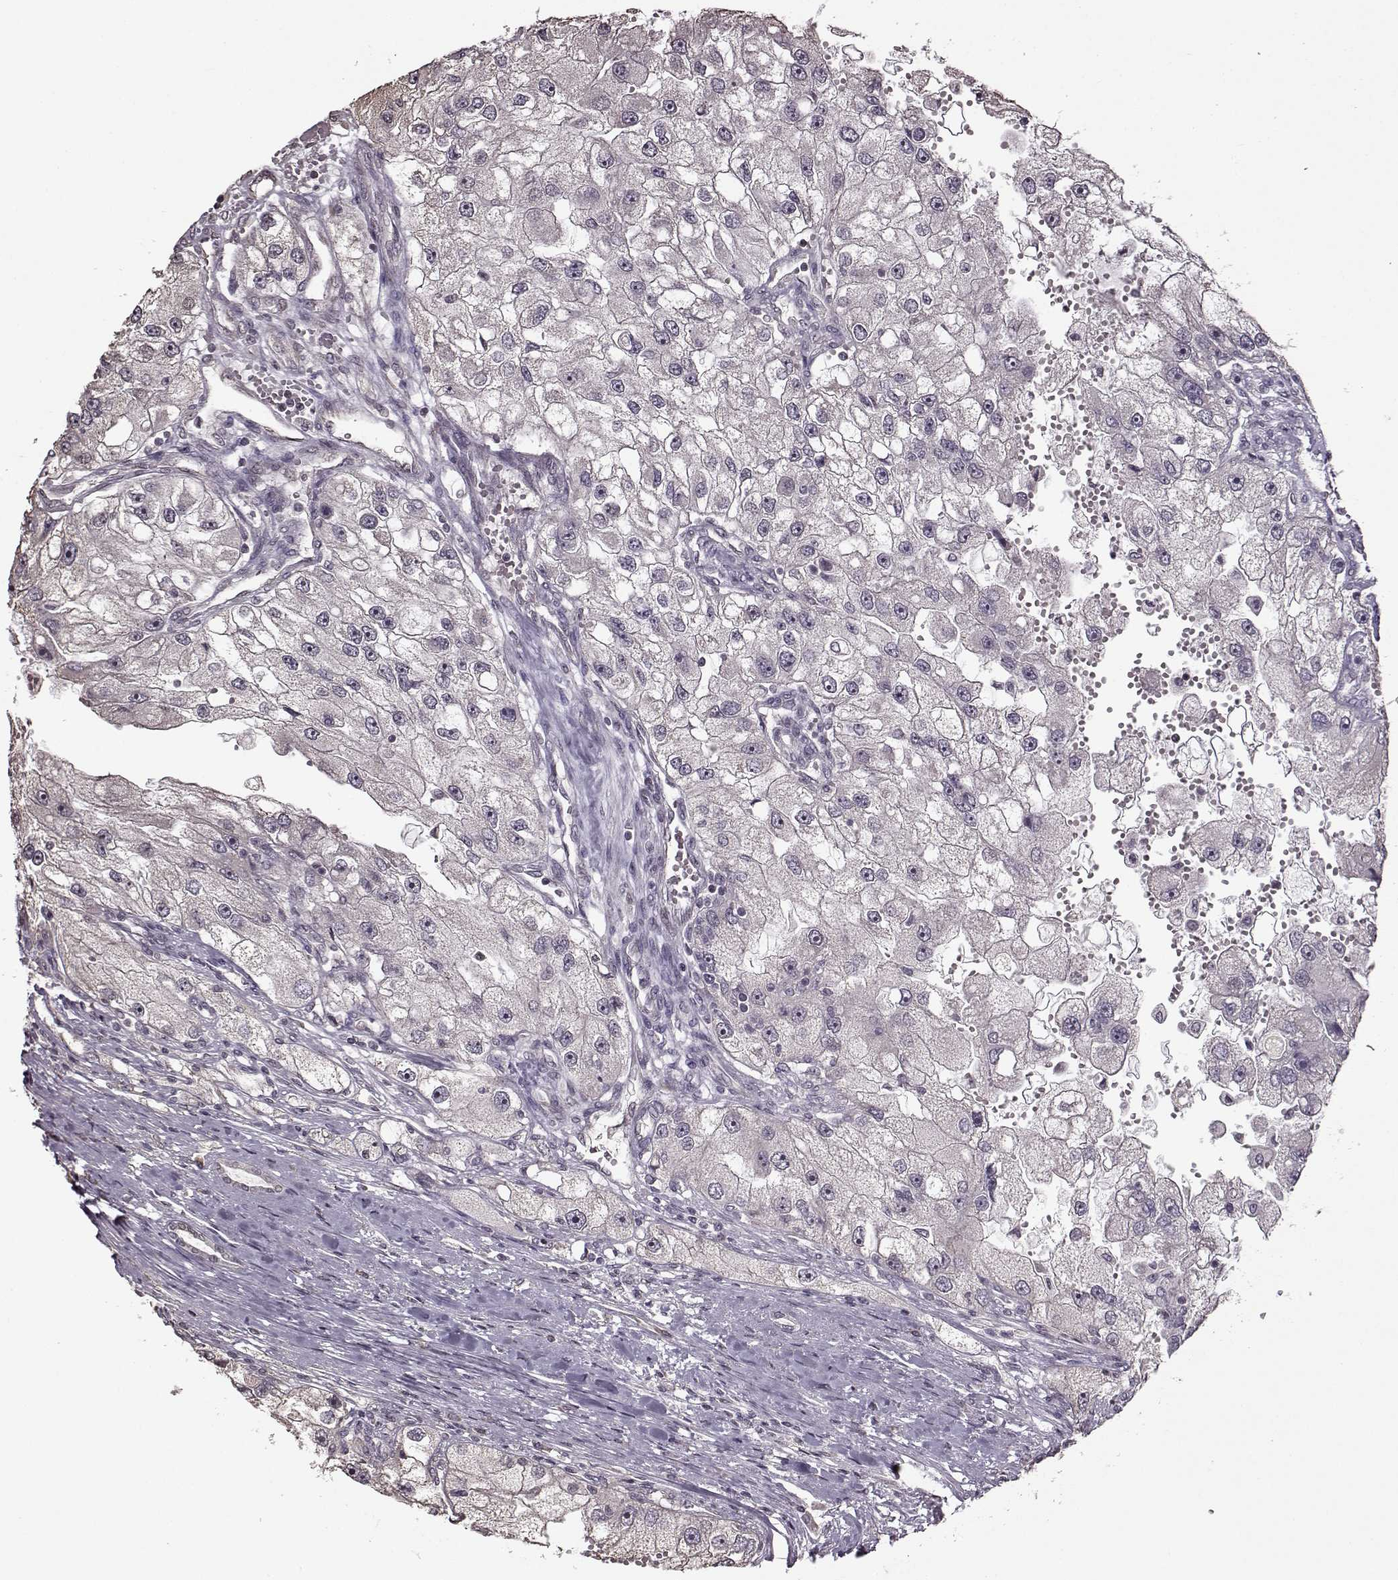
{"staining": {"intensity": "negative", "quantity": "none", "location": "none"}, "tissue": "renal cancer", "cell_type": "Tumor cells", "image_type": "cancer", "snomed": [{"axis": "morphology", "description": "Adenocarcinoma, NOS"}, {"axis": "topography", "description": "Kidney"}], "caption": "The micrograph displays no significant expression in tumor cells of renal adenocarcinoma. Brightfield microscopy of immunohistochemistry (IHC) stained with DAB (brown) and hematoxylin (blue), captured at high magnification.", "gene": "FSHB", "patient": {"sex": "male", "age": 63}}